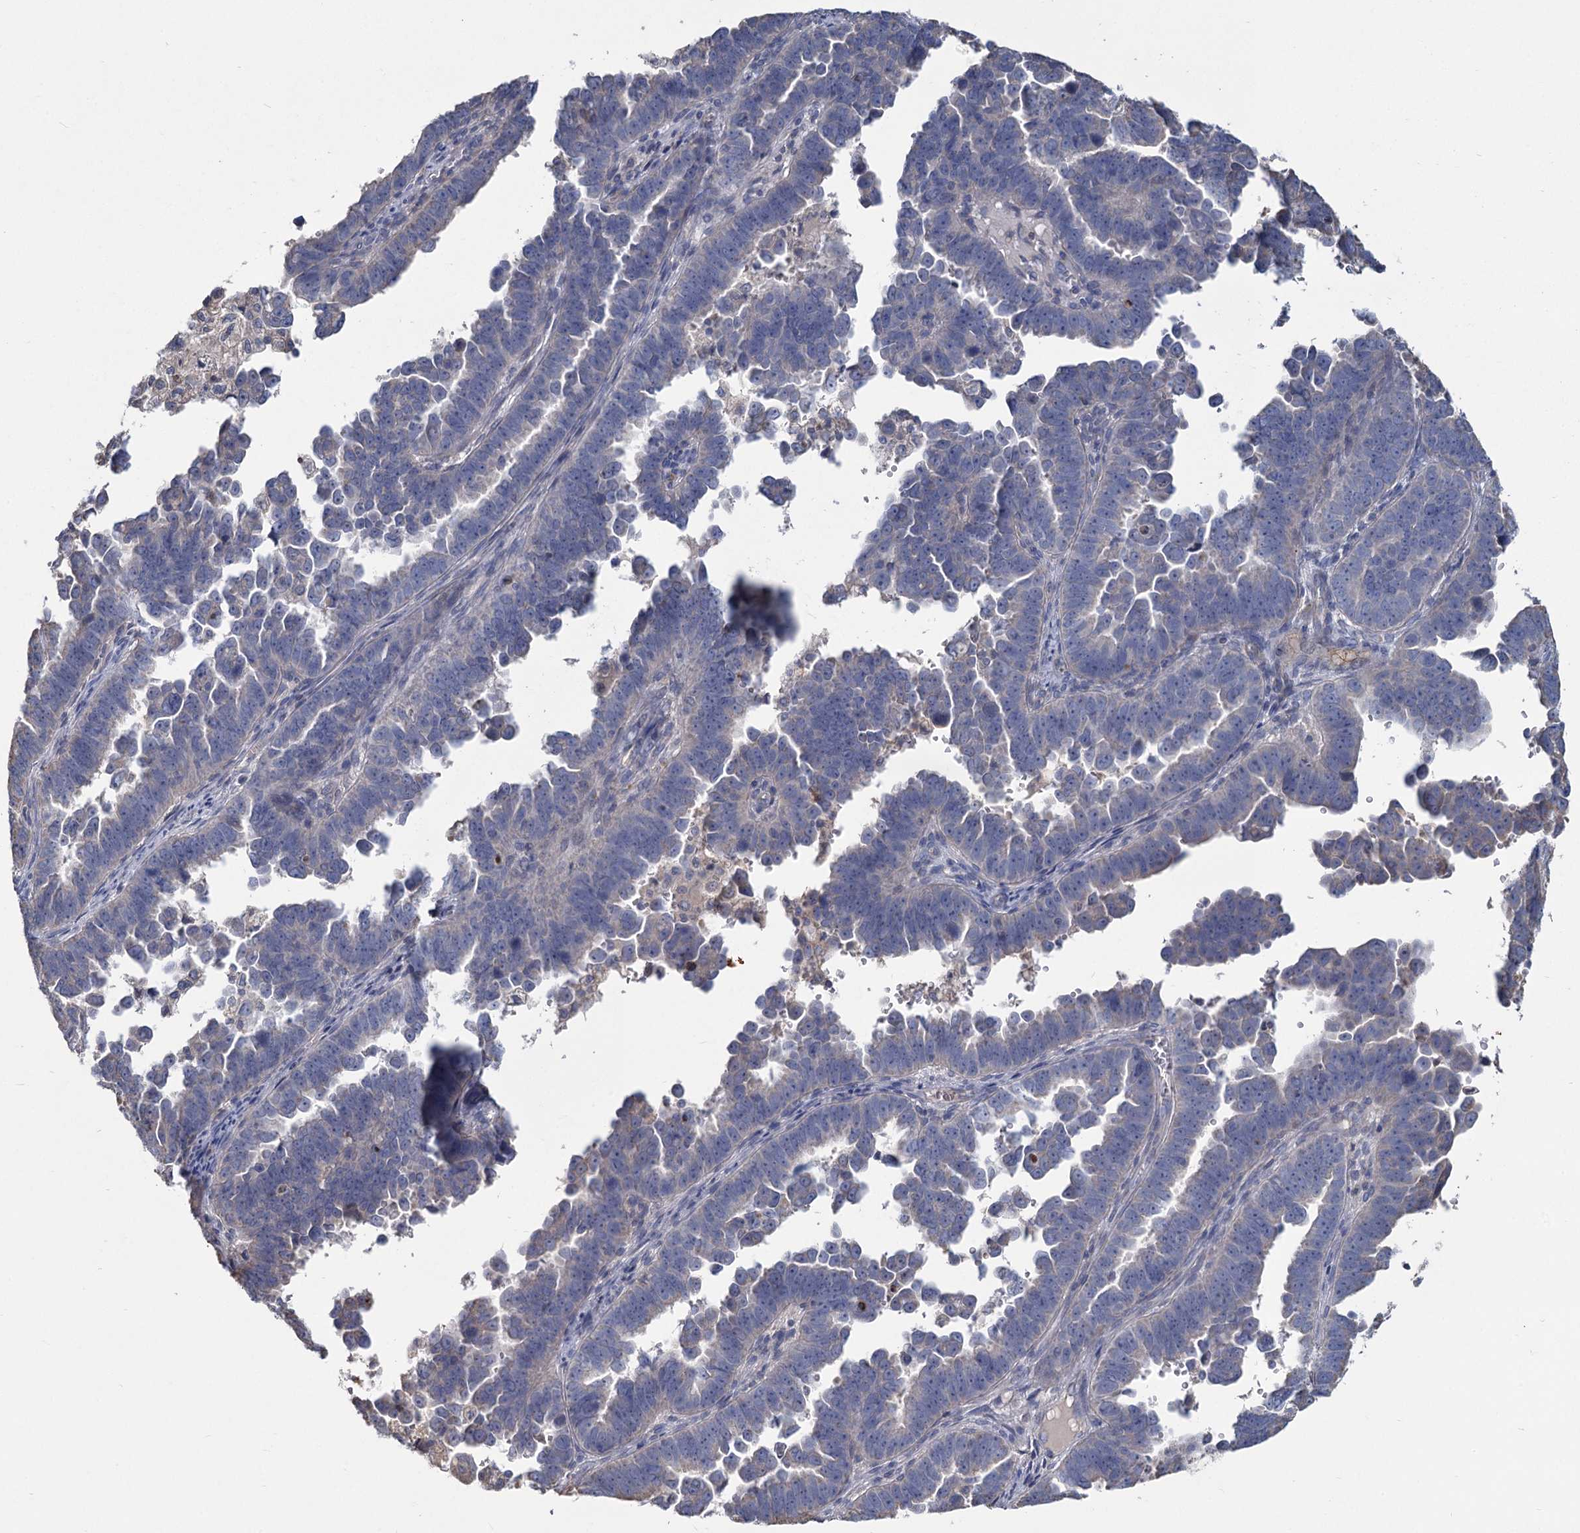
{"staining": {"intensity": "negative", "quantity": "none", "location": "none"}, "tissue": "endometrial cancer", "cell_type": "Tumor cells", "image_type": "cancer", "snomed": [{"axis": "morphology", "description": "Adenocarcinoma, NOS"}, {"axis": "topography", "description": "Endometrium"}], "caption": "An IHC micrograph of adenocarcinoma (endometrial) is shown. There is no staining in tumor cells of adenocarcinoma (endometrial).", "gene": "HES2", "patient": {"sex": "female", "age": 75}}